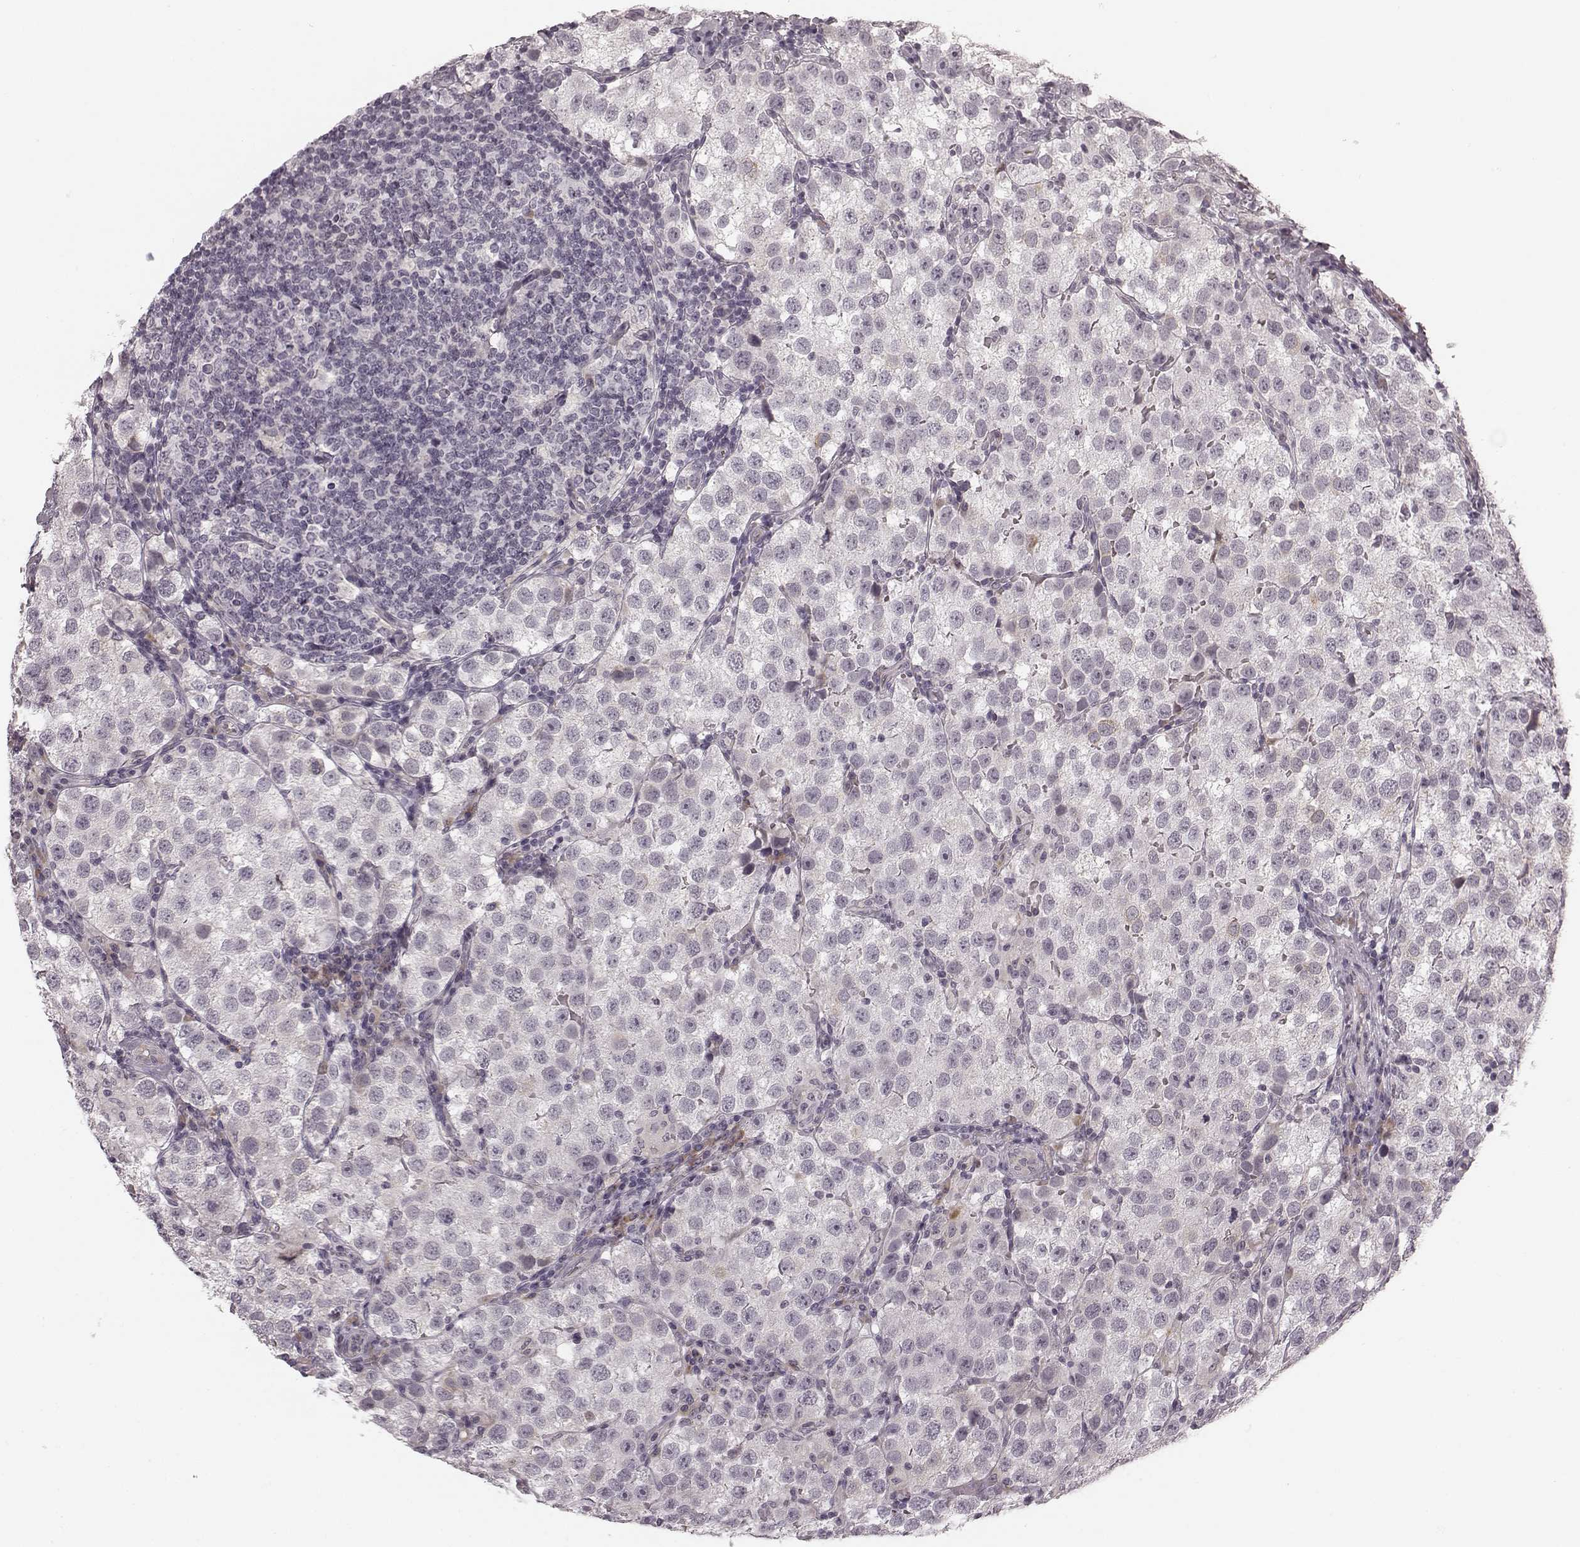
{"staining": {"intensity": "negative", "quantity": "none", "location": "none"}, "tissue": "testis cancer", "cell_type": "Tumor cells", "image_type": "cancer", "snomed": [{"axis": "morphology", "description": "Seminoma, NOS"}, {"axis": "topography", "description": "Testis"}], "caption": "This histopathology image is of testis cancer stained with IHC to label a protein in brown with the nuclei are counter-stained blue. There is no positivity in tumor cells.", "gene": "FAM234B", "patient": {"sex": "male", "age": 37}}